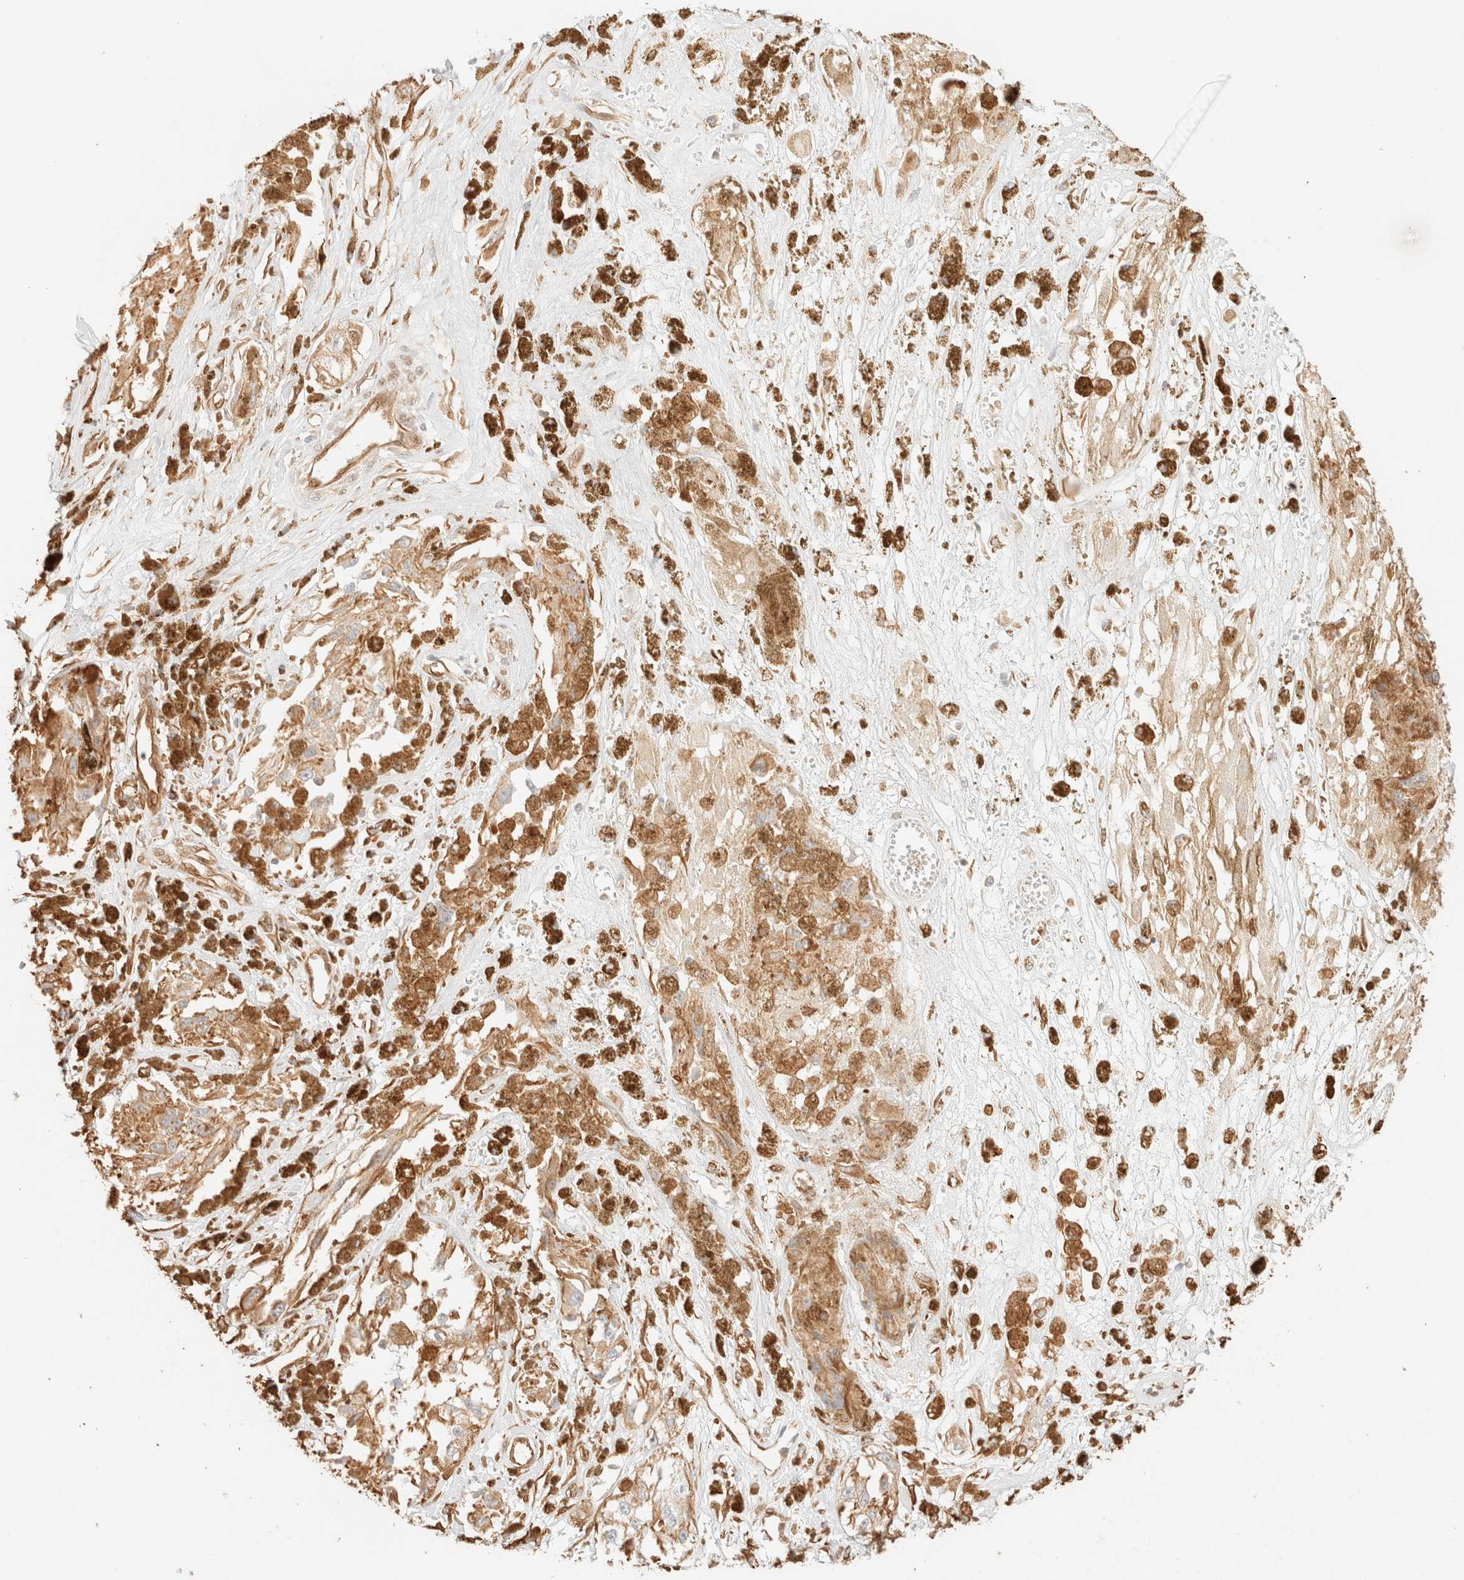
{"staining": {"intensity": "moderate", "quantity": ">75%", "location": "cytoplasmic/membranous"}, "tissue": "melanoma", "cell_type": "Tumor cells", "image_type": "cancer", "snomed": [{"axis": "morphology", "description": "Malignant melanoma, NOS"}, {"axis": "topography", "description": "Skin"}], "caption": "Protein staining reveals moderate cytoplasmic/membranous expression in about >75% of tumor cells in malignant melanoma.", "gene": "ZSCAN18", "patient": {"sex": "male", "age": 88}}